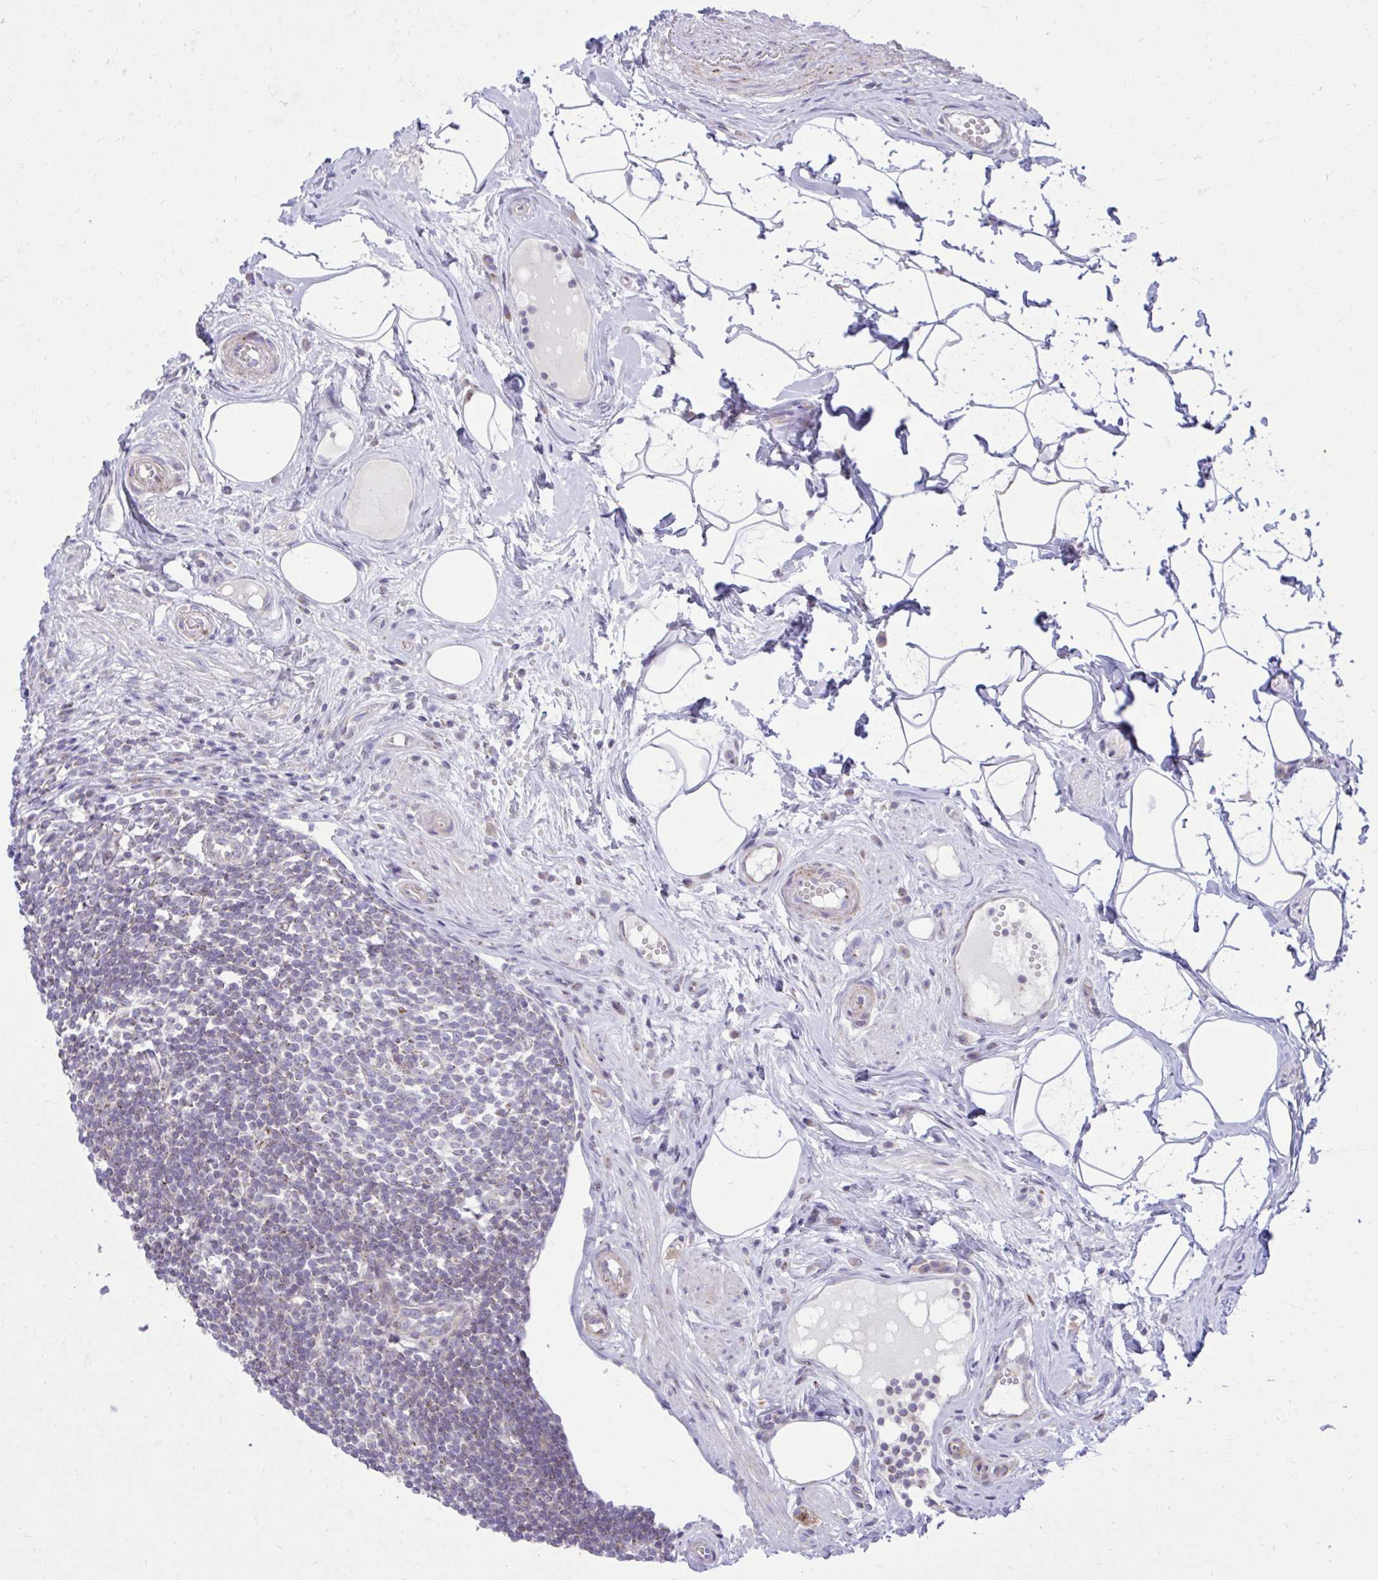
{"staining": {"intensity": "moderate", "quantity": ">75%", "location": "cytoplasmic/membranous"}, "tissue": "appendix", "cell_type": "Glandular cells", "image_type": "normal", "snomed": [{"axis": "morphology", "description": "Normal tissue, NOS"}, {"axis": "topography", "description": "Appendix"}], "caption": "A histopathology image of human appendix stained for a protein reveals moderate cytoplasmic/membranous brown staining in glandular cells.", "gene": "GPRIN3", "patient": {"sex": "female", "age": 56}}